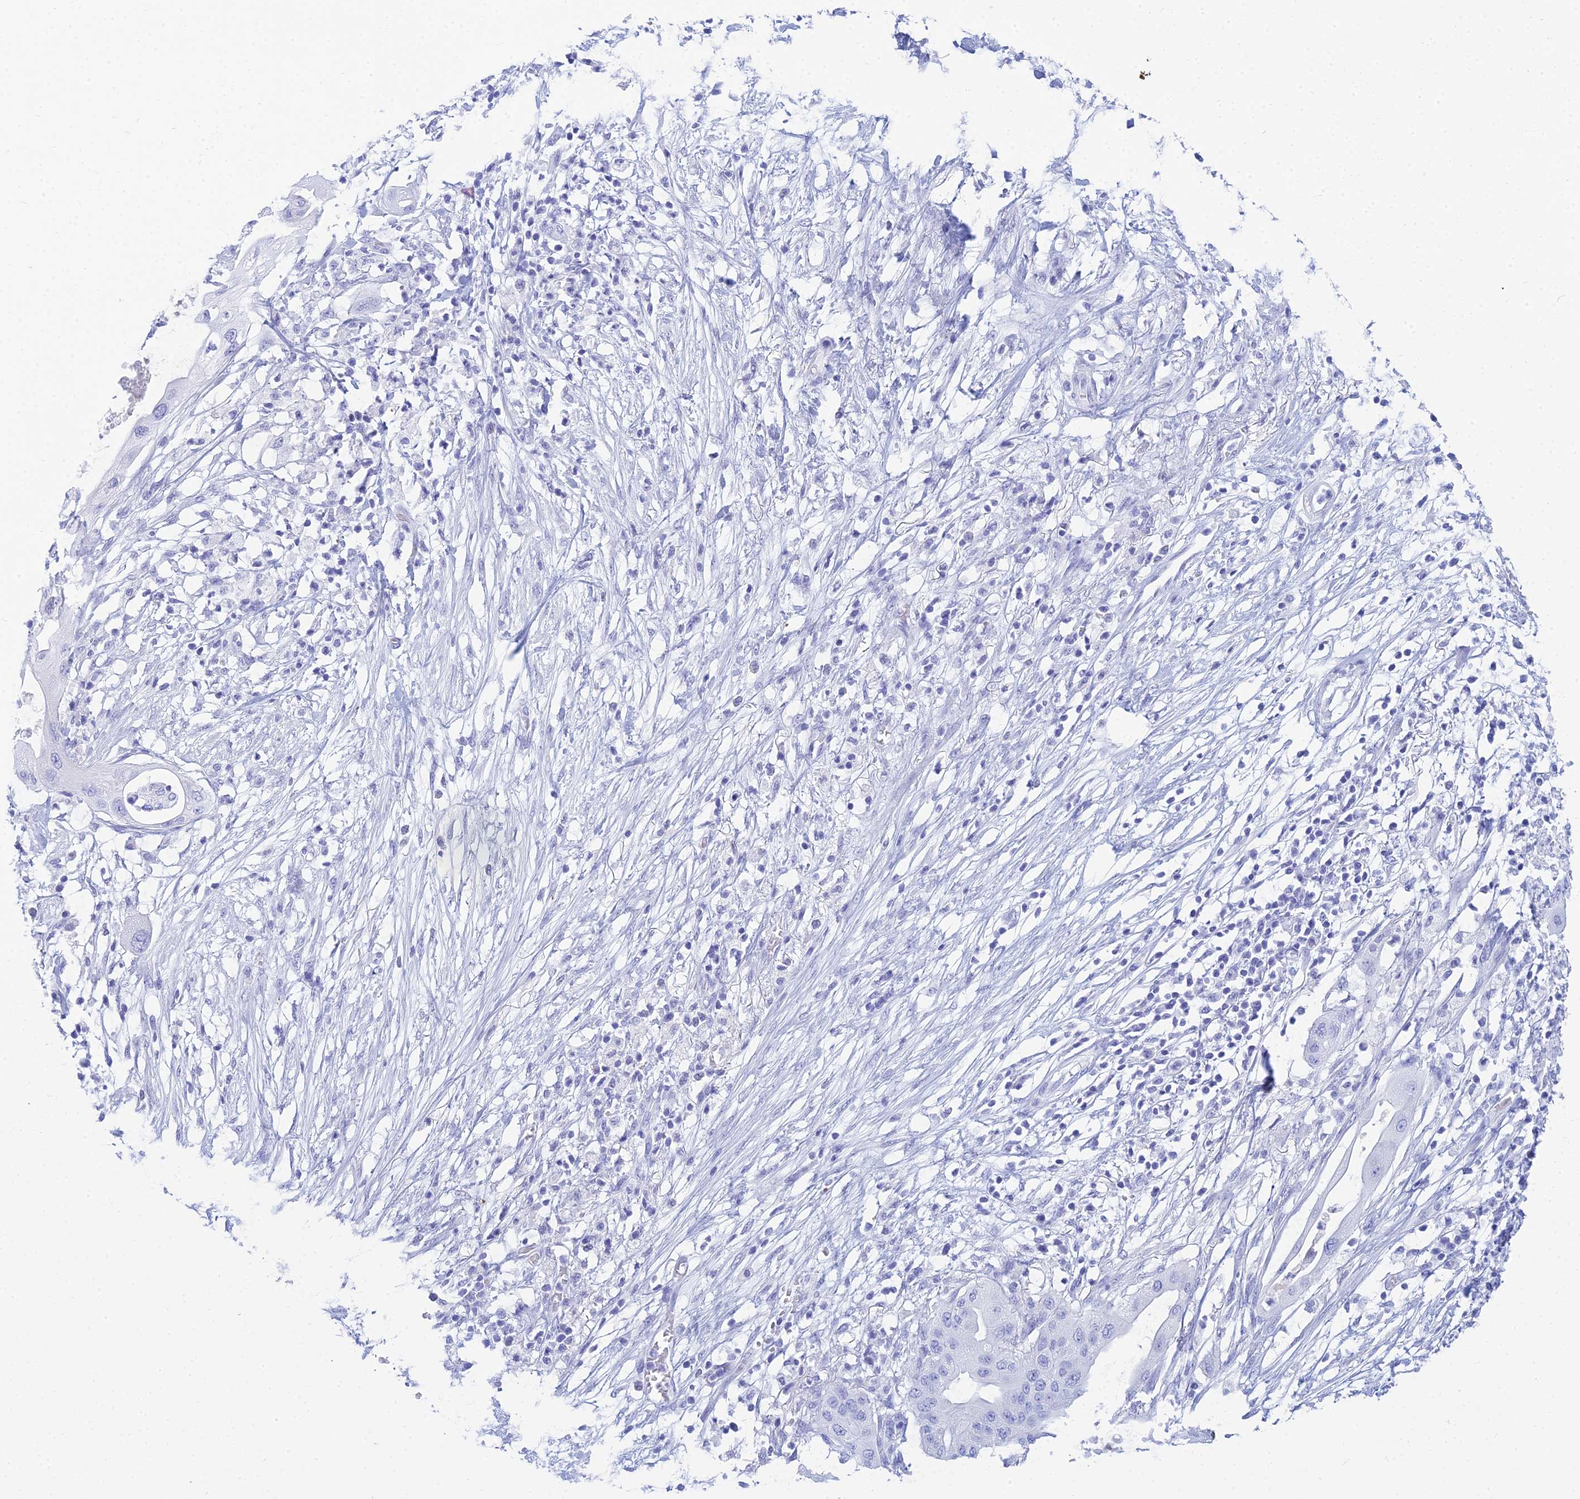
{"staining": {"intensity": "negative", "quantity": "none", "location": "none"}, "tissue": "pancreatic cancer", "cell_type": "Tumor cells", "image_type": "cancer", "snomed": [{"axis": "morphology", "description": "Adenocarcinoma, NOS"}, {"axis": "topography", "description": "Pancreas"}], "caption": "Histopathology image shows no significant protein staining in tumor cells of pancreatic cancer. The staining was performed using DAB (3,3'-diaminobenzidine) to visualize the protein expression in brown, while the nuclei were stained in blue with hematoxylin (Magnification: 20x).", "gene": "PATE4", "patient": {"sex": "male", "age": 68}}